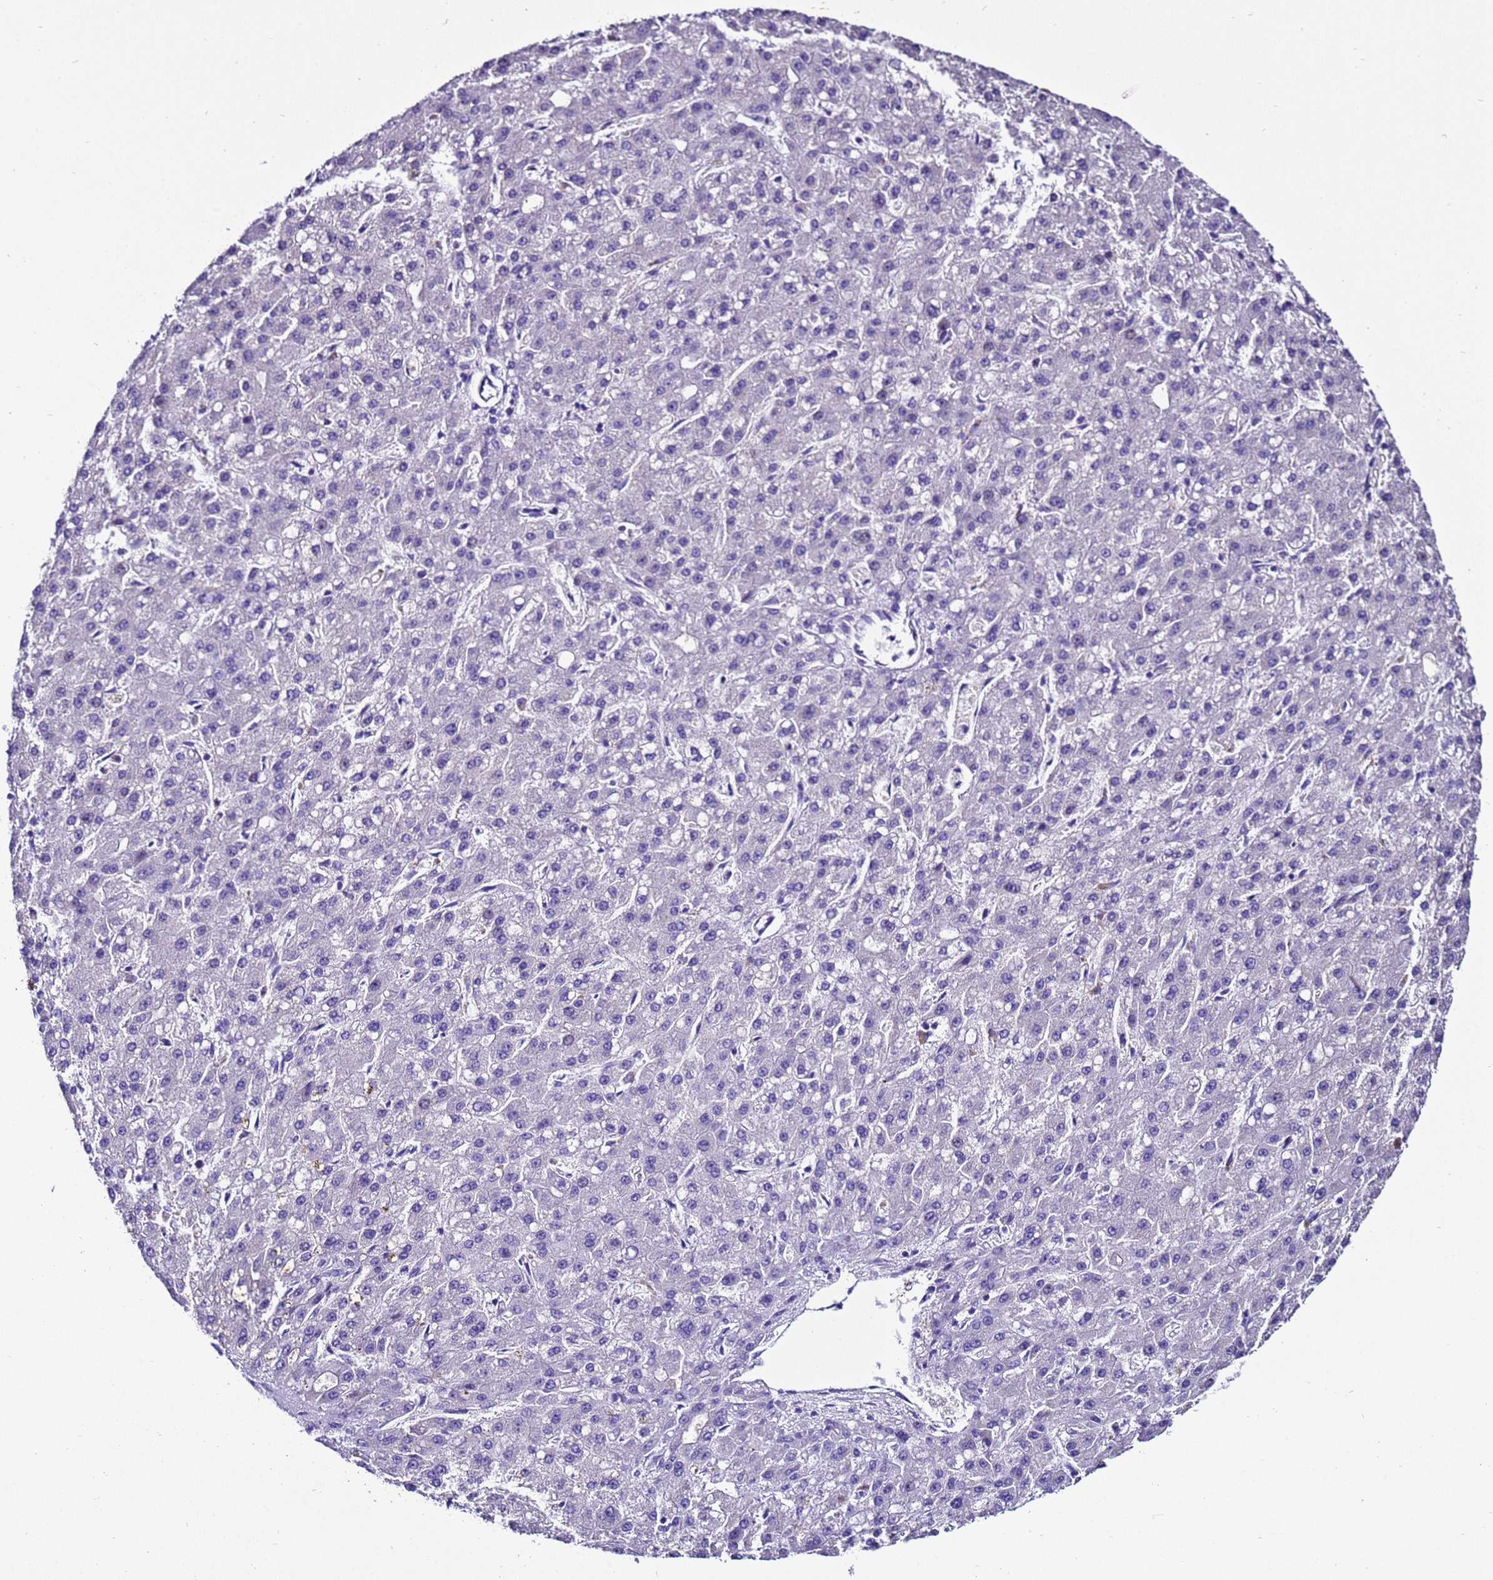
{"staining": {"intensity": "negative", "quantity": "none", "location": "none"}, "tissue": "liver cancer", "cell_type": "Tumor cells", "image_type": "cancer", "snomed": [{"axis": "morphology", "description": "Carcinoma, Hepatocellular, NOS"}, {"axis": "topography", "description": "Liver"}], "caption": "High power microscopy histopathology image of an IHC image of liver cancer (hepatocellular carcinoma), revealing no significant positivity in tumor cells.", "gene": "UGT2A1", "patient": {"sex": "male", "age": 67}}